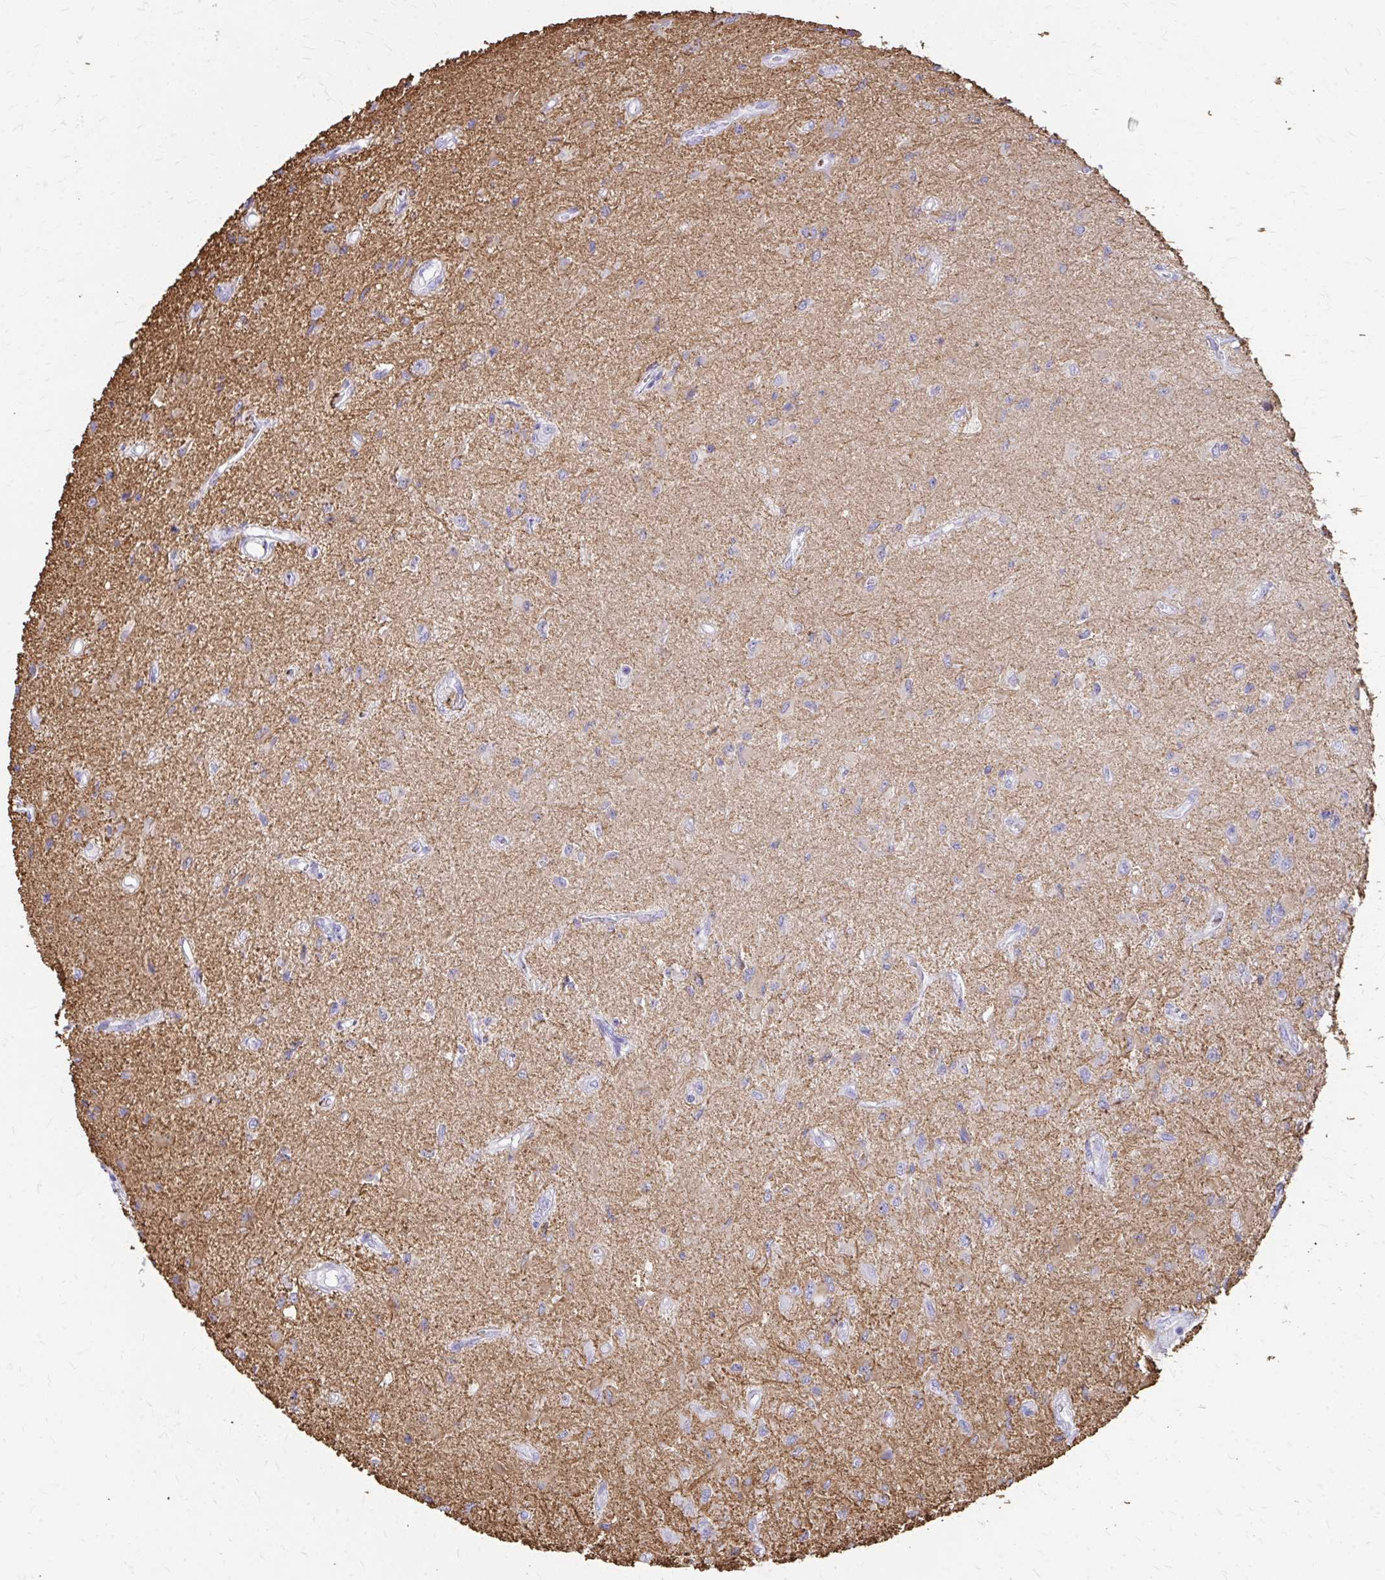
{"staining": {"intensity": "weak", "quantity": "<25%", "location": "cytoplasmic/membranous"}, "tissue": "glioma", "cell_type": "Tumor cells", "image_type": "cancer", "snomed": [{"axis": "morphology", "description": "Glioma, malignant, High grade"}, {"axis": "topography", "description": "Brain"}], "caption": "Immunohistochemical staining of human high-grade glioma (malignant) shows no significant staining in tumor cells.", "gene": "ZNF699", "patient": {"sex": "male", "age": 67}}